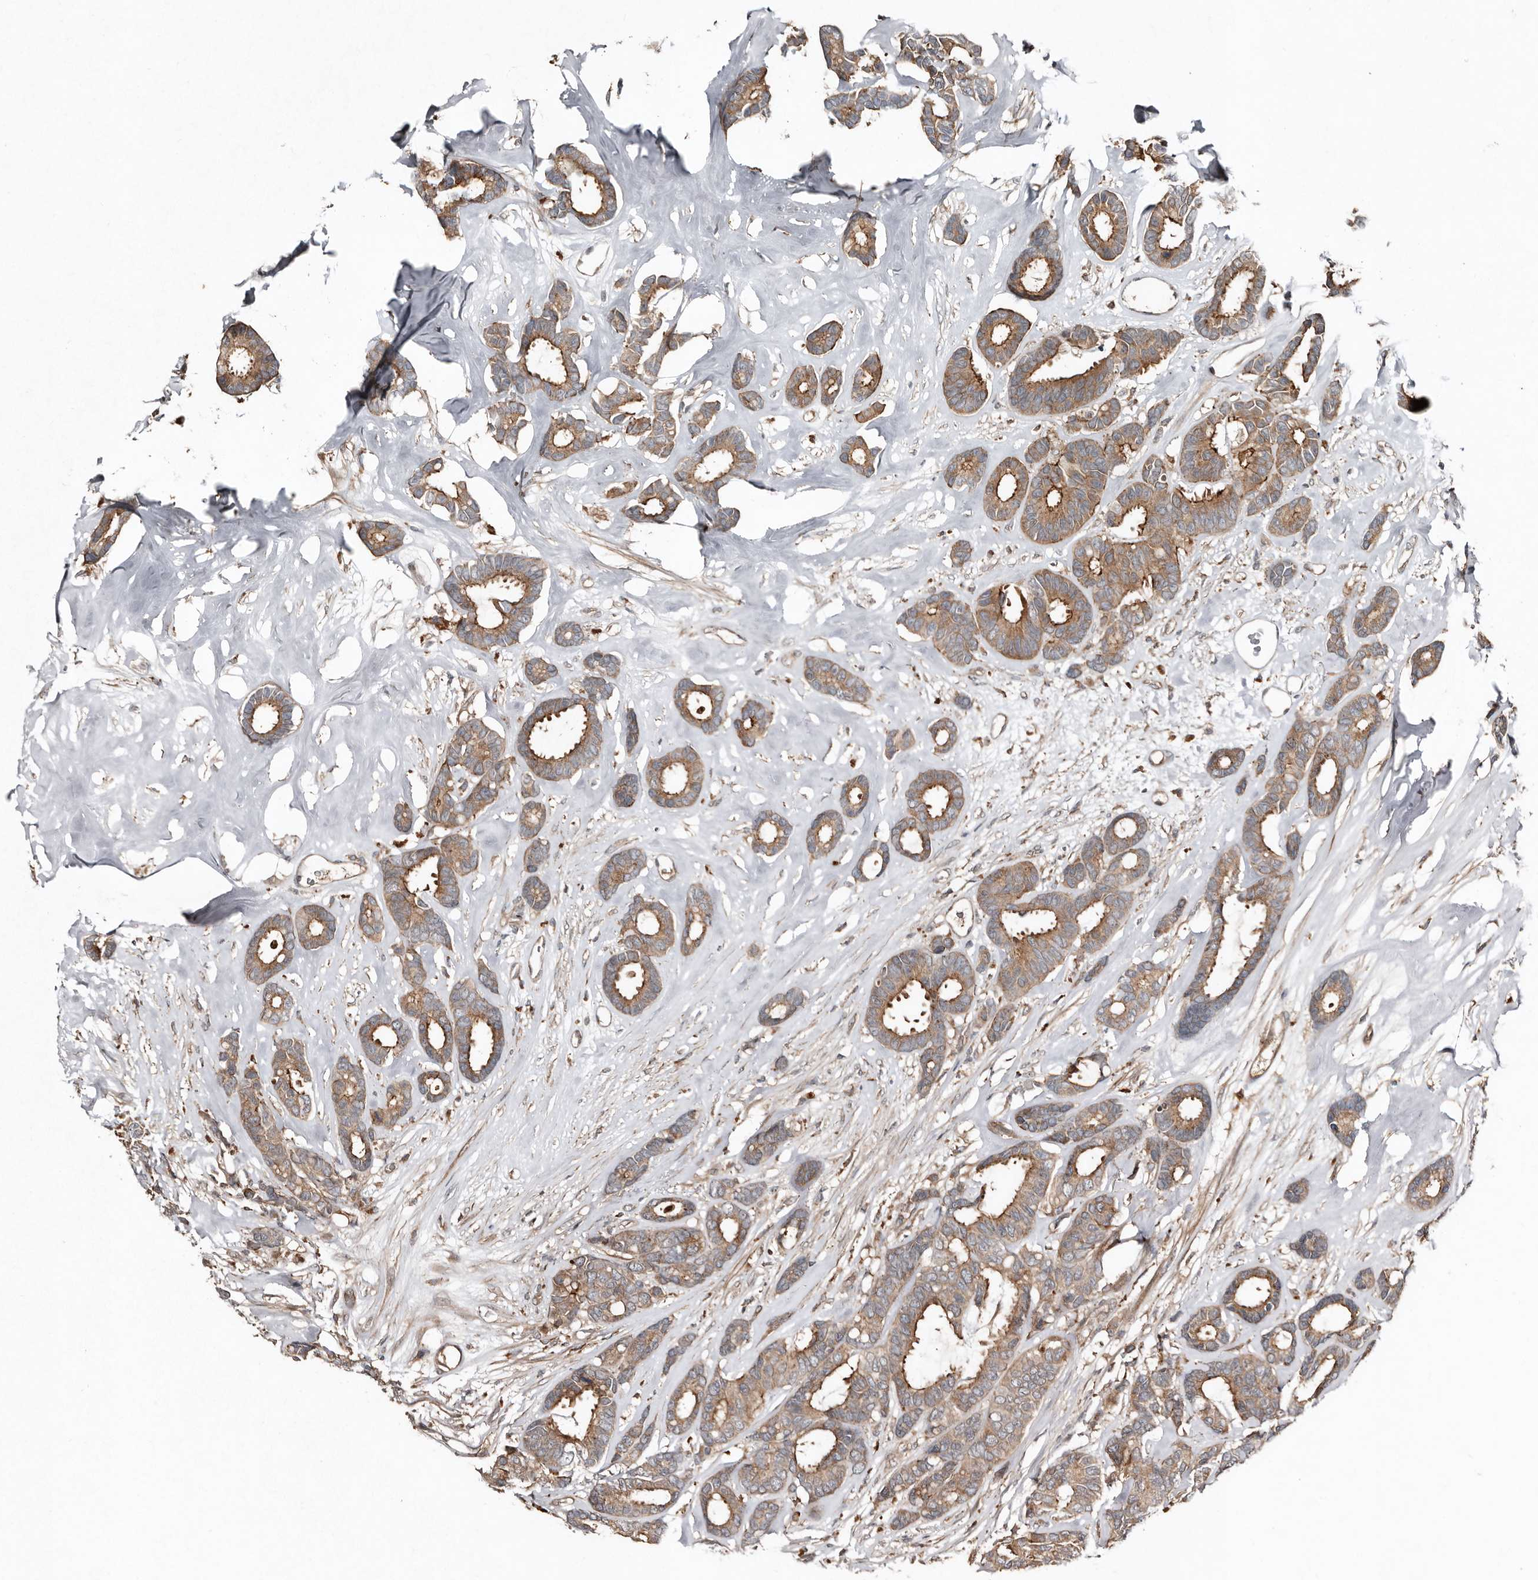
{"staining": {"intensity": "moderate", "quantity": ">75%", "location": "cytoplasmic/membranous"}, "tissue": "breast cancer", "cell_type": "Tumor cells", "image_type": "cancer", "snomed": [{"axis": "morphology", "description": "Duct carcinoma"}, {"axis": "topography", "description": "Breast"}], "caption": "Immunohistochemistry micrograph of human breast cancer stained for a protein (brown), which demonstrates medium levels of moderate cytoplasmic/membranous expression in approximately >75% of tumor cells.", "gene": "TEAD3", "patient": {"sex": "female", "age": 87}}